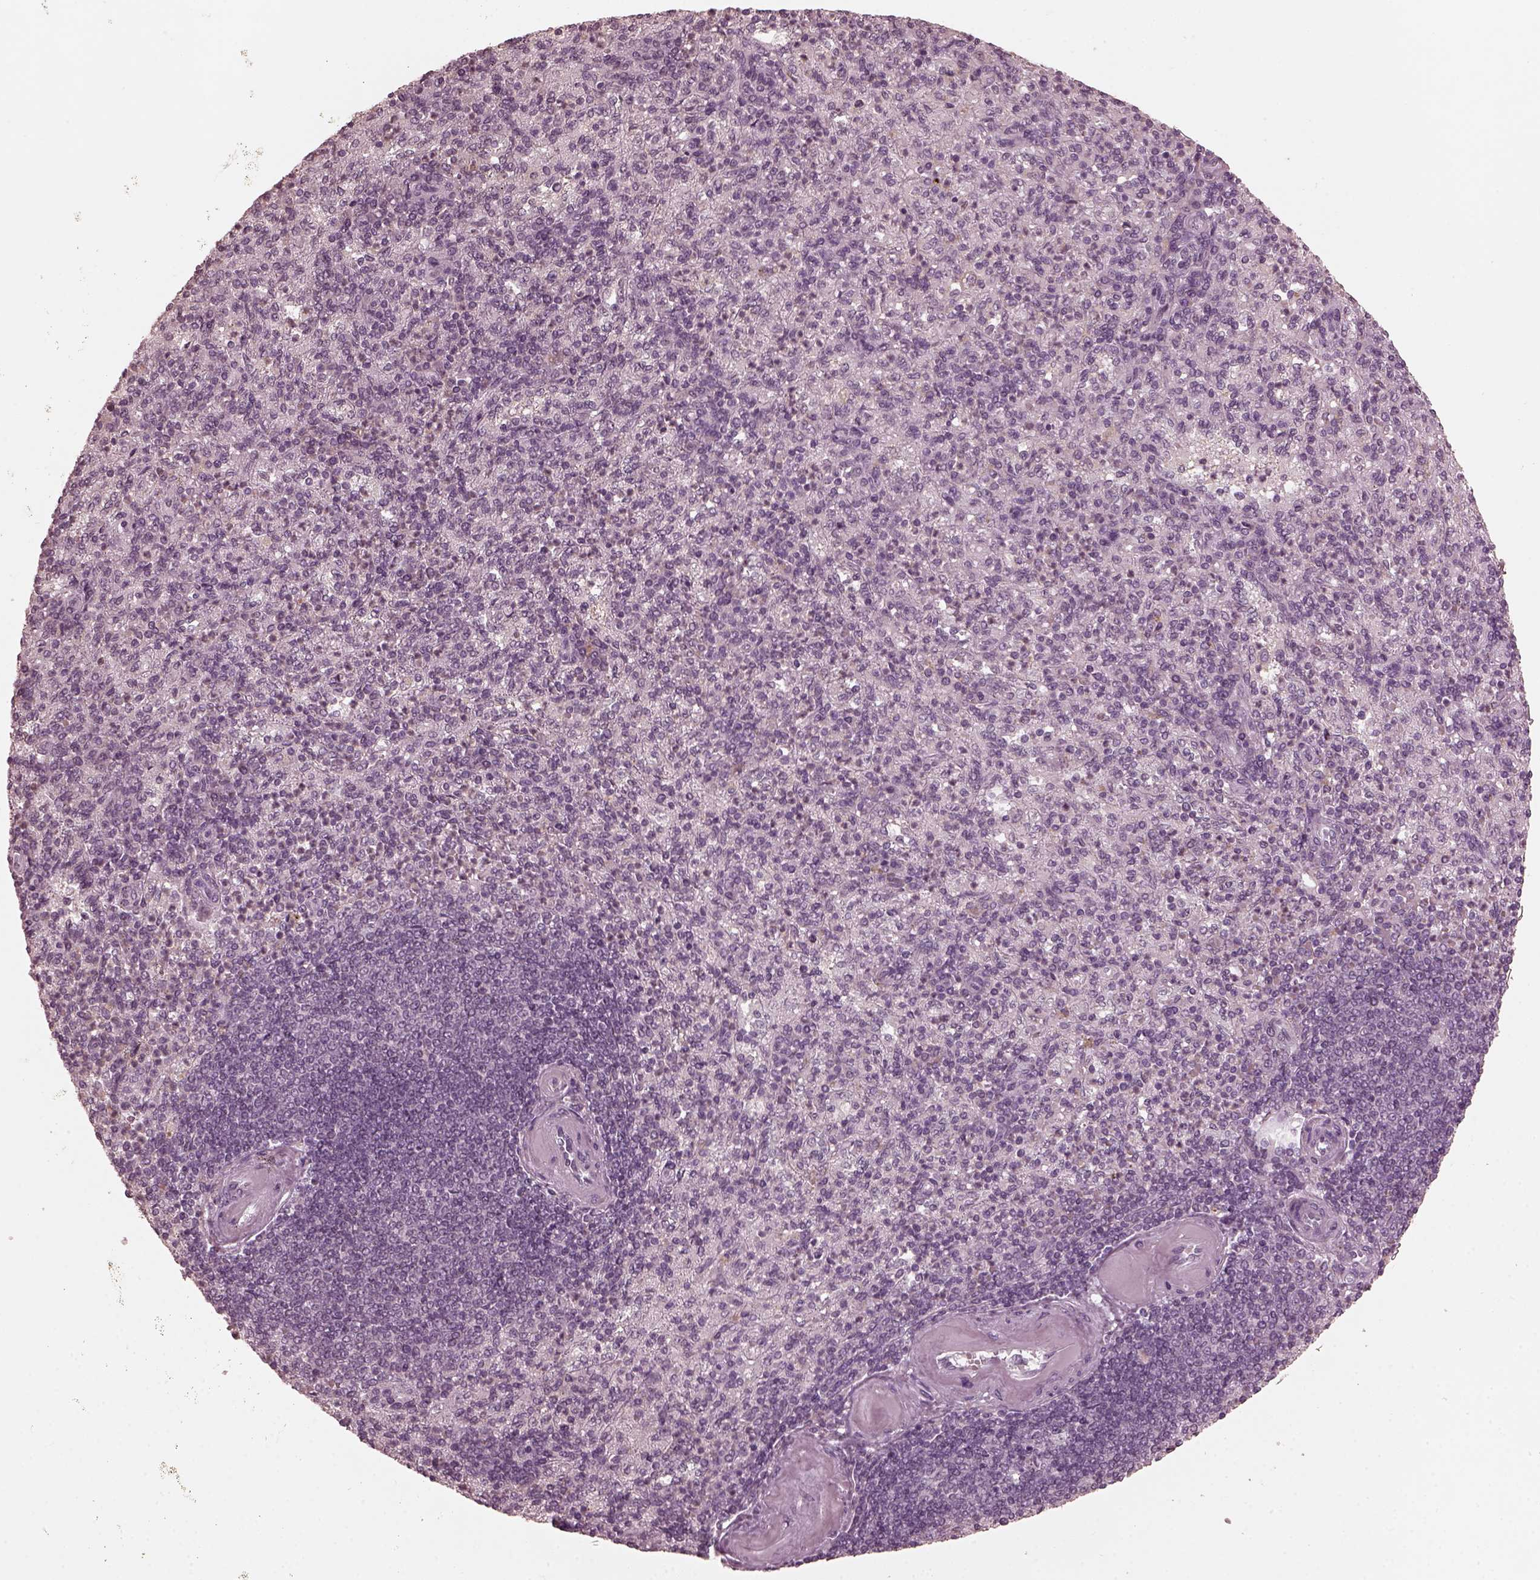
{"staining": {"intensity": "negative", "quantity": "none", "location": "none"}, "tissue": "spleen", "cell_type": "Cells in red pulp", "image_type": "normal", "snomed": [{"axis": "morphology", "description": "Normal tissue, NOS"}, {"axis": "topography", "description": "Spleen"}], "caption": "A high-resolution image shows IHC staining of benign spleen, which shows no significant staining in cells in red pulp.", "gene": "KRT79", "patient": {"sex": "female", "age": 74}}